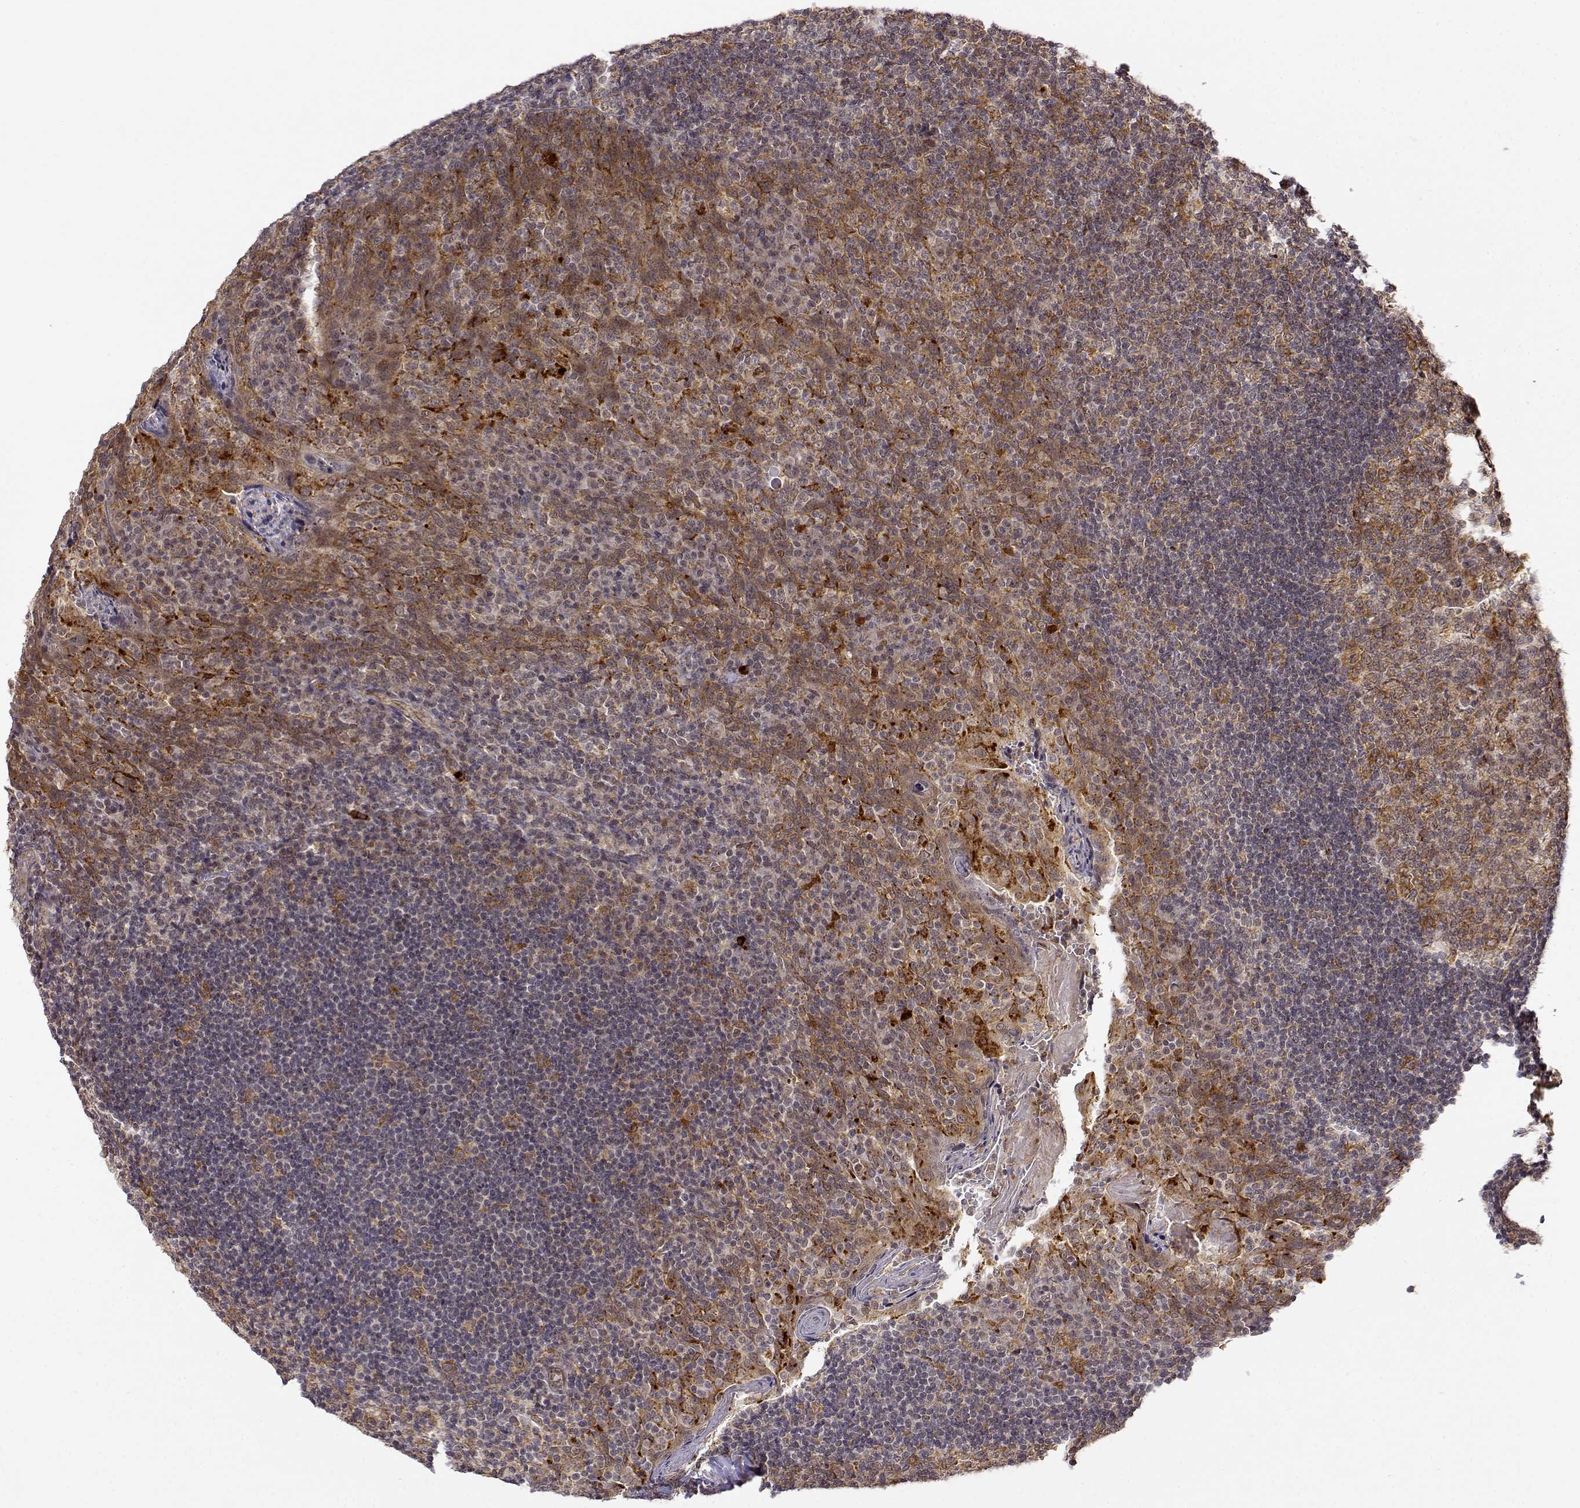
{"staining": {"intensity": "moderate", "quantity": ">75%", "location": "cytoplasmic/membranous"}, "tissue": "tonsil", "cell_type": "Germinal center cells", "image_type": "normal", "snomed": [{"axis": "morphology", "description": "Normal tissue, NOS"}, {"axis": "topography", "description": "Tonsil"}], "caption": "Human tonsil stained for a protein (brown) exhibits moderate cytoplasmic/membranous positive expression in about >75% of germinal center cells.", "gene": "RNF13", "patient": {"sex": "male", "age": 17}}